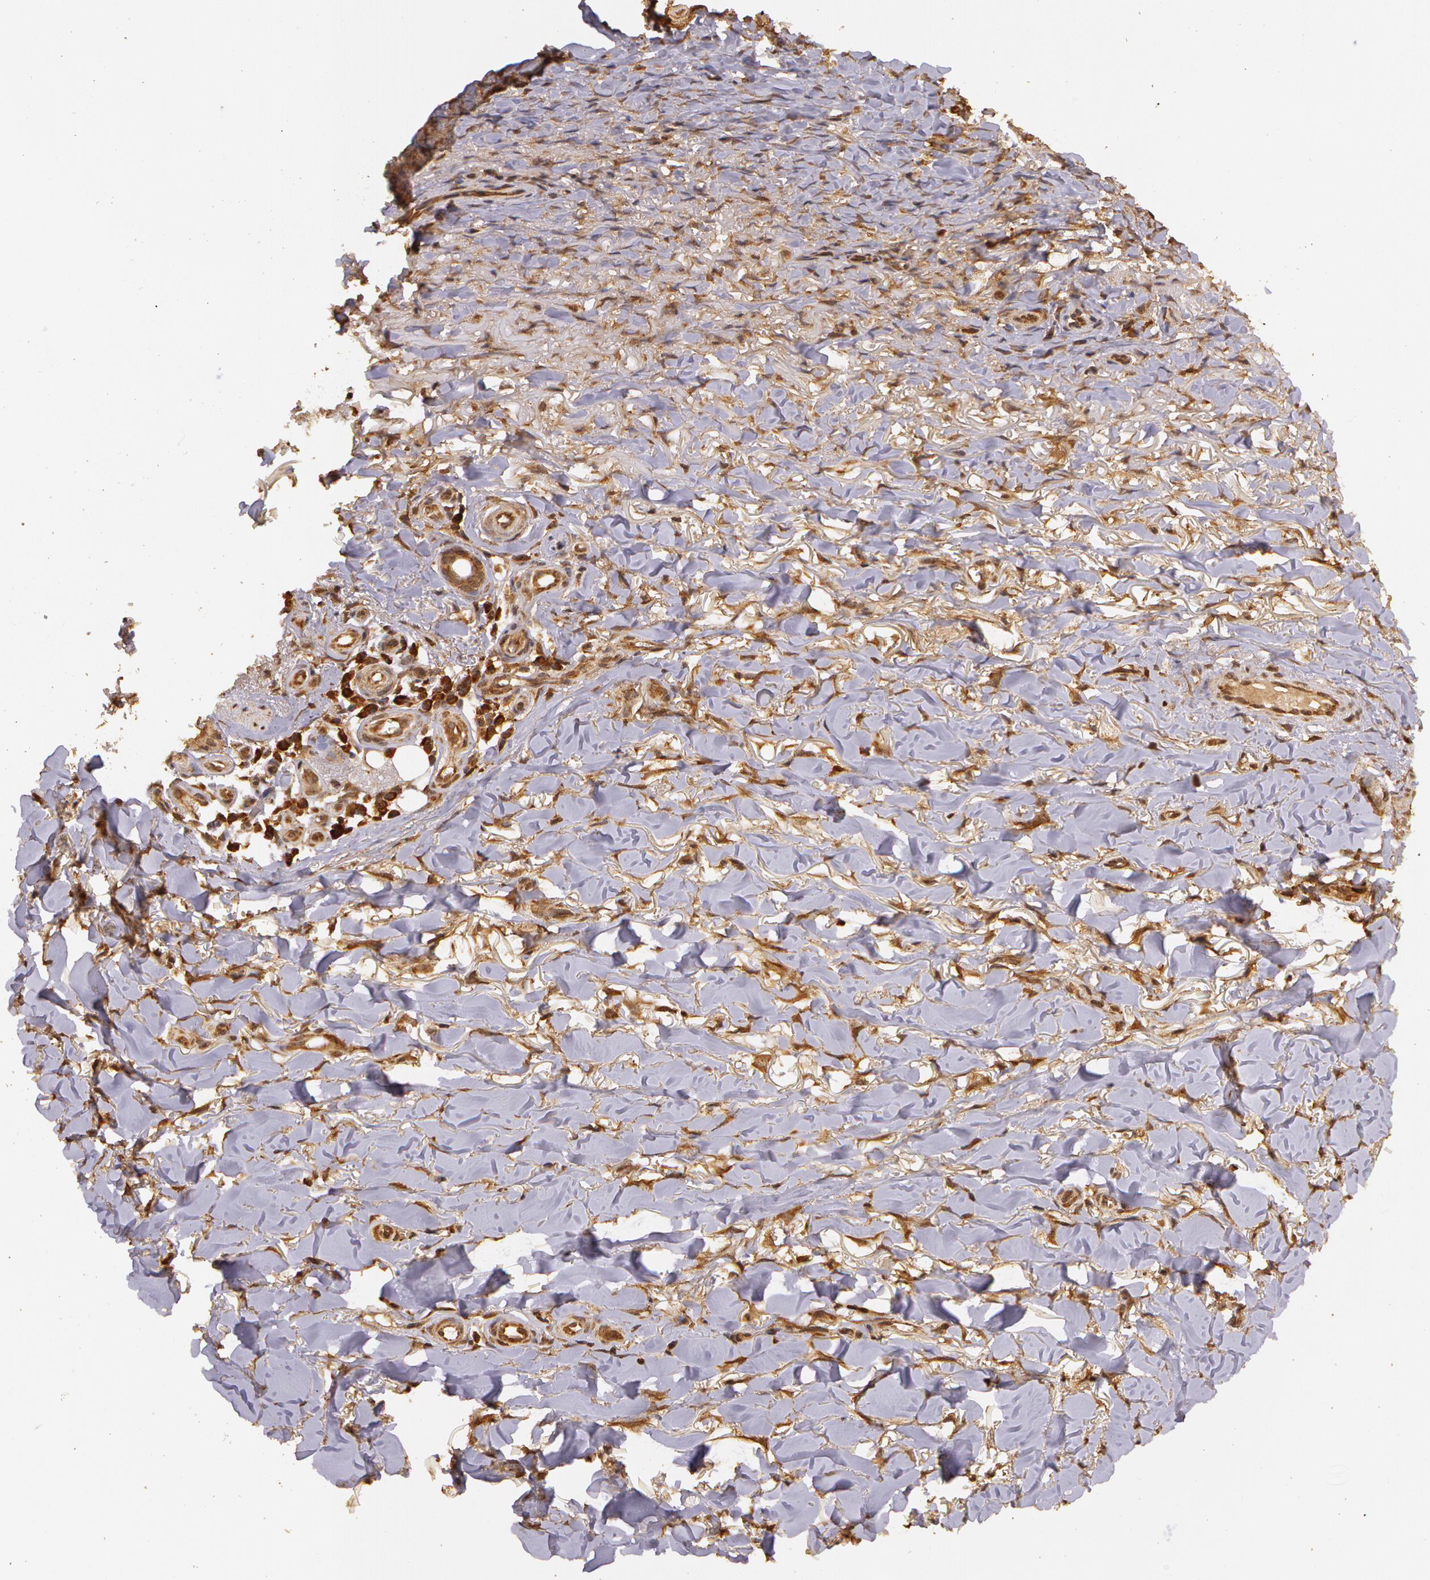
{"staining": {"intensity": "moderate", "quantity": ">75%", "location": "cytoplasmic/membranous"}, "tissue": "skin cancer", "cell_type": "Tumor cells", "image_type": "cancer", "snomed": [{"axis": "morphology", "description": "Basal cell carcinoma"}, {"axis": "topography", "description": "Skin"}], "caption": "Immunohistochemistry (IHC) histopathology image of neoplastic tissue: human basal cell carcinoma (skin) stained using immunohistochemistry (IHC) exhibits medium levels of moderate protein expression localized specifically in the cytoplasmic/membranous of tumor cells, appearing as a cytoplasmic/membranous brown color.", "gene": "ASCC2", "patient": {"sex": "male", "age": 81}}